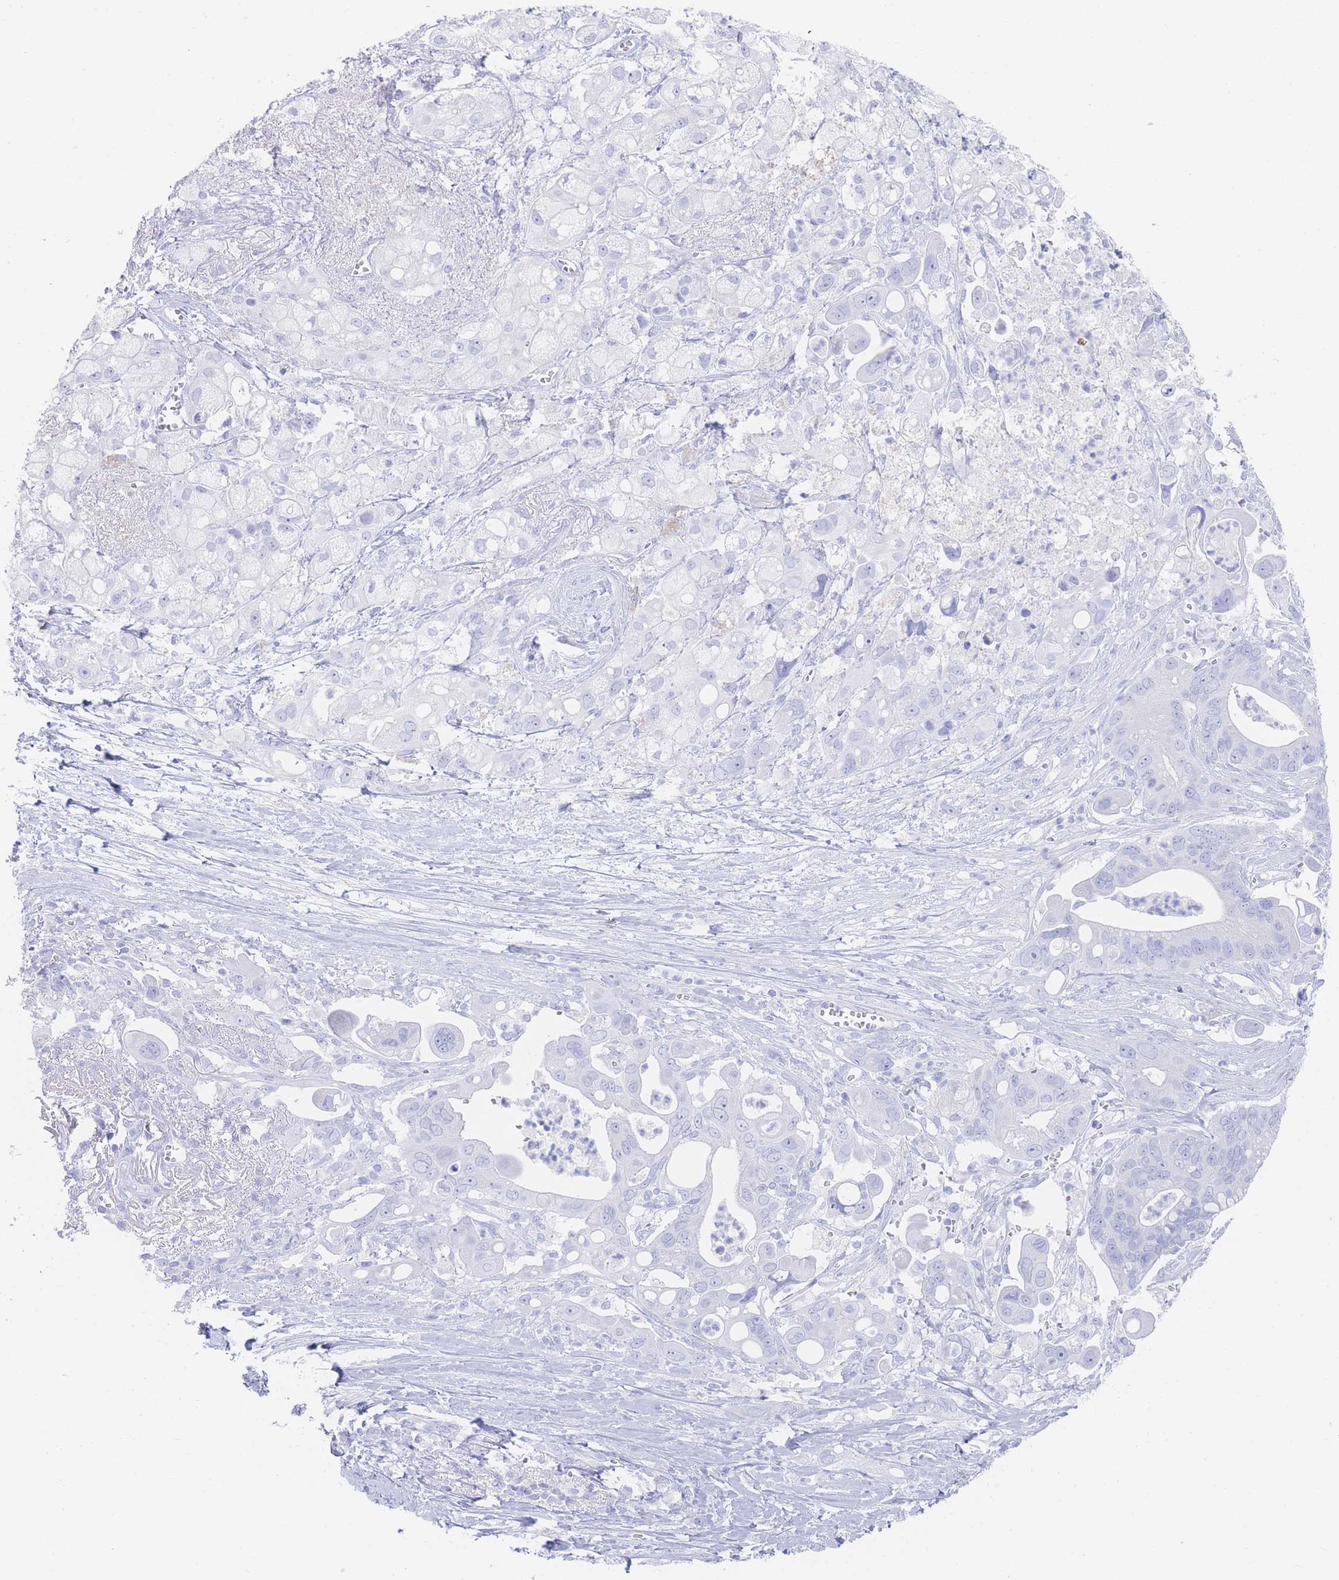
{"staining": {"intensity": "negative", "quantity": "none", "location": "none"}, "tissue": "pancreatic cancer", "cell_type": "Tumor cells", "image_type": "cancer", "snomed": [{"axis": "morphology", "description": "Adenocarcinoma, NOS"}, {"axis": "topography", "description": "Pancreas"}], "caption": "The IHC image has no significant positivity in tumor cells of pancreatic cancer tissue.", "gene": "LRRC37A", "patient": {"sex": "male", "age": 68}}